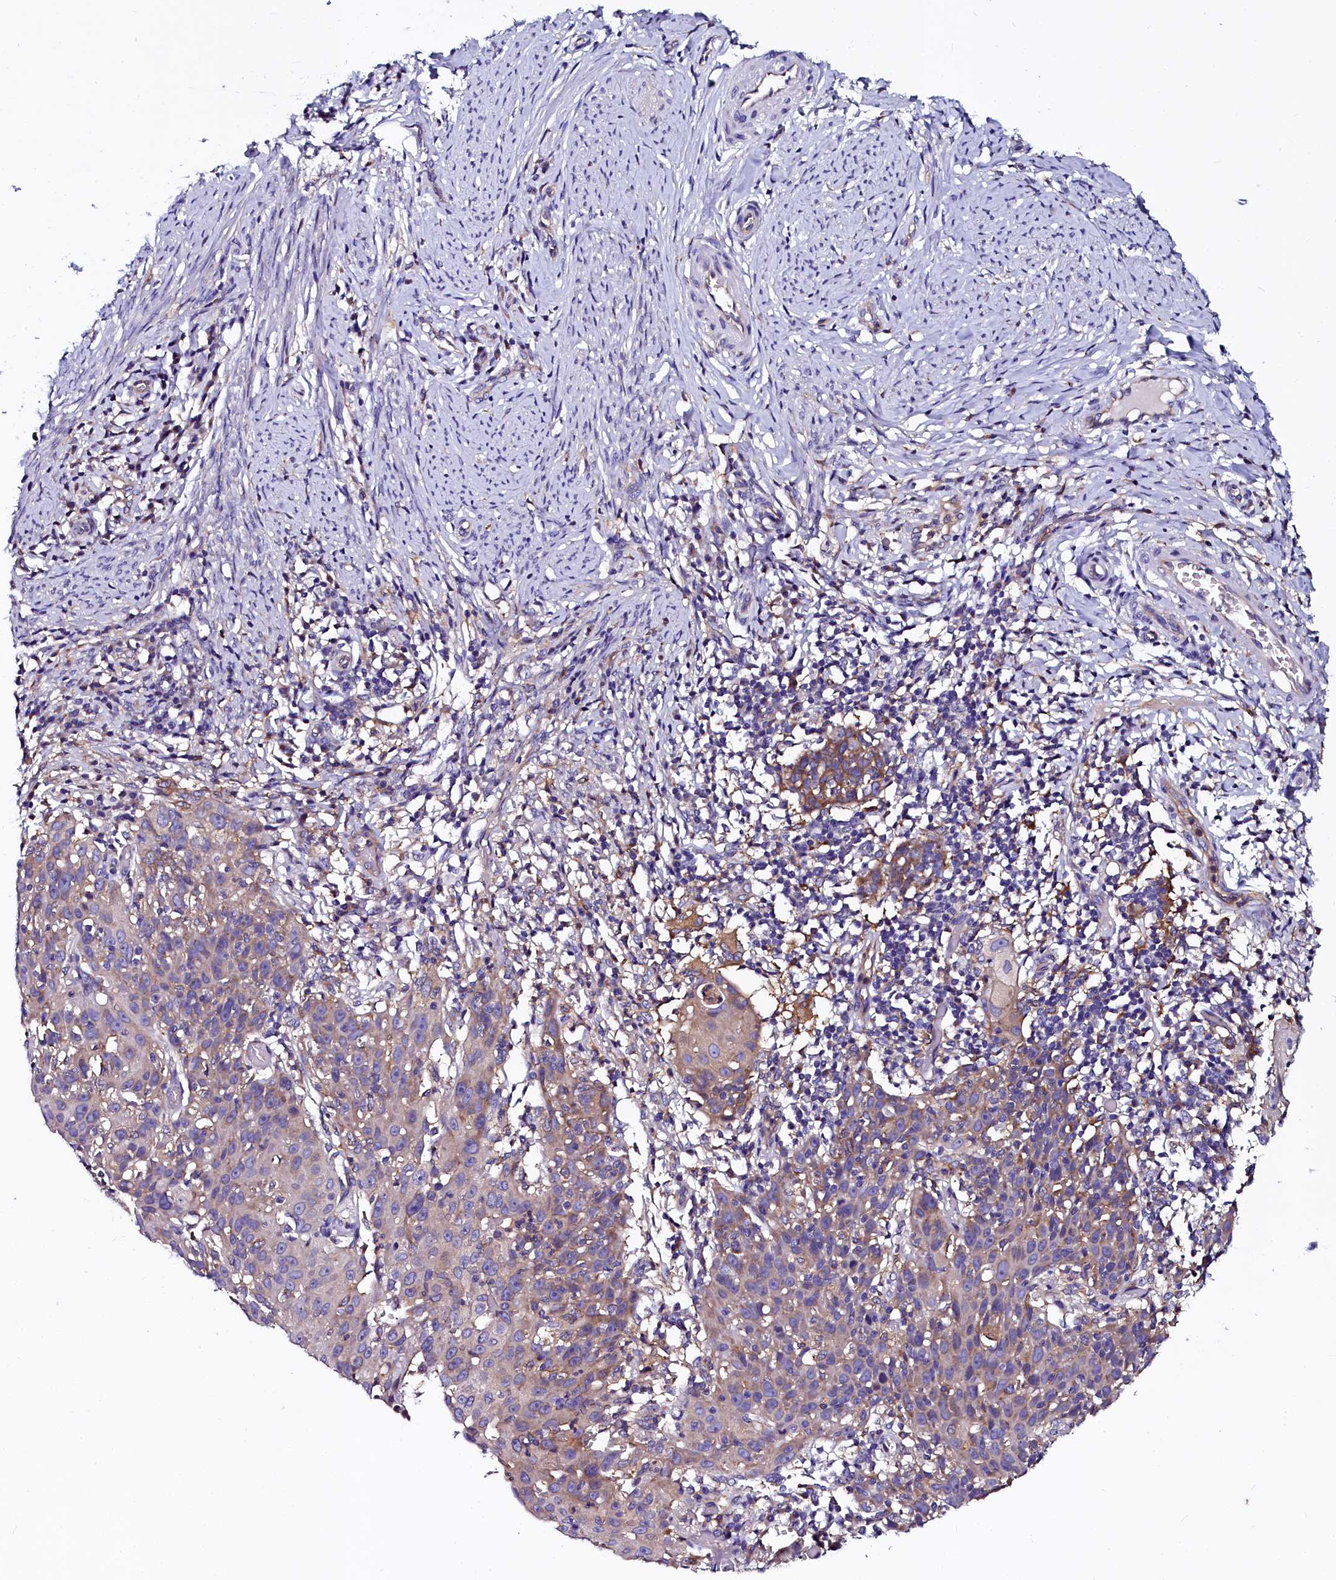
{"staining": {"intensity": "moderate", "quantity": "25%-75%", "location": "cytoplasmic/membranous"}, "tissue": "cervical cancer", "cell_type": "Tumor cells", "image_type": "cancer", "snomed": [{"axis": "morphology", "description": "Squamous cell carcinoma, NOS"}, {"axis": "topography", "description": "Cervix"}], "caption": "A brown stain shows moderate cytoplasmic/membranous positivity of a protein in cervical cancer tumor cells.", "gene": "OTOL1", "patient": {"sex": "female", "age": 50}}